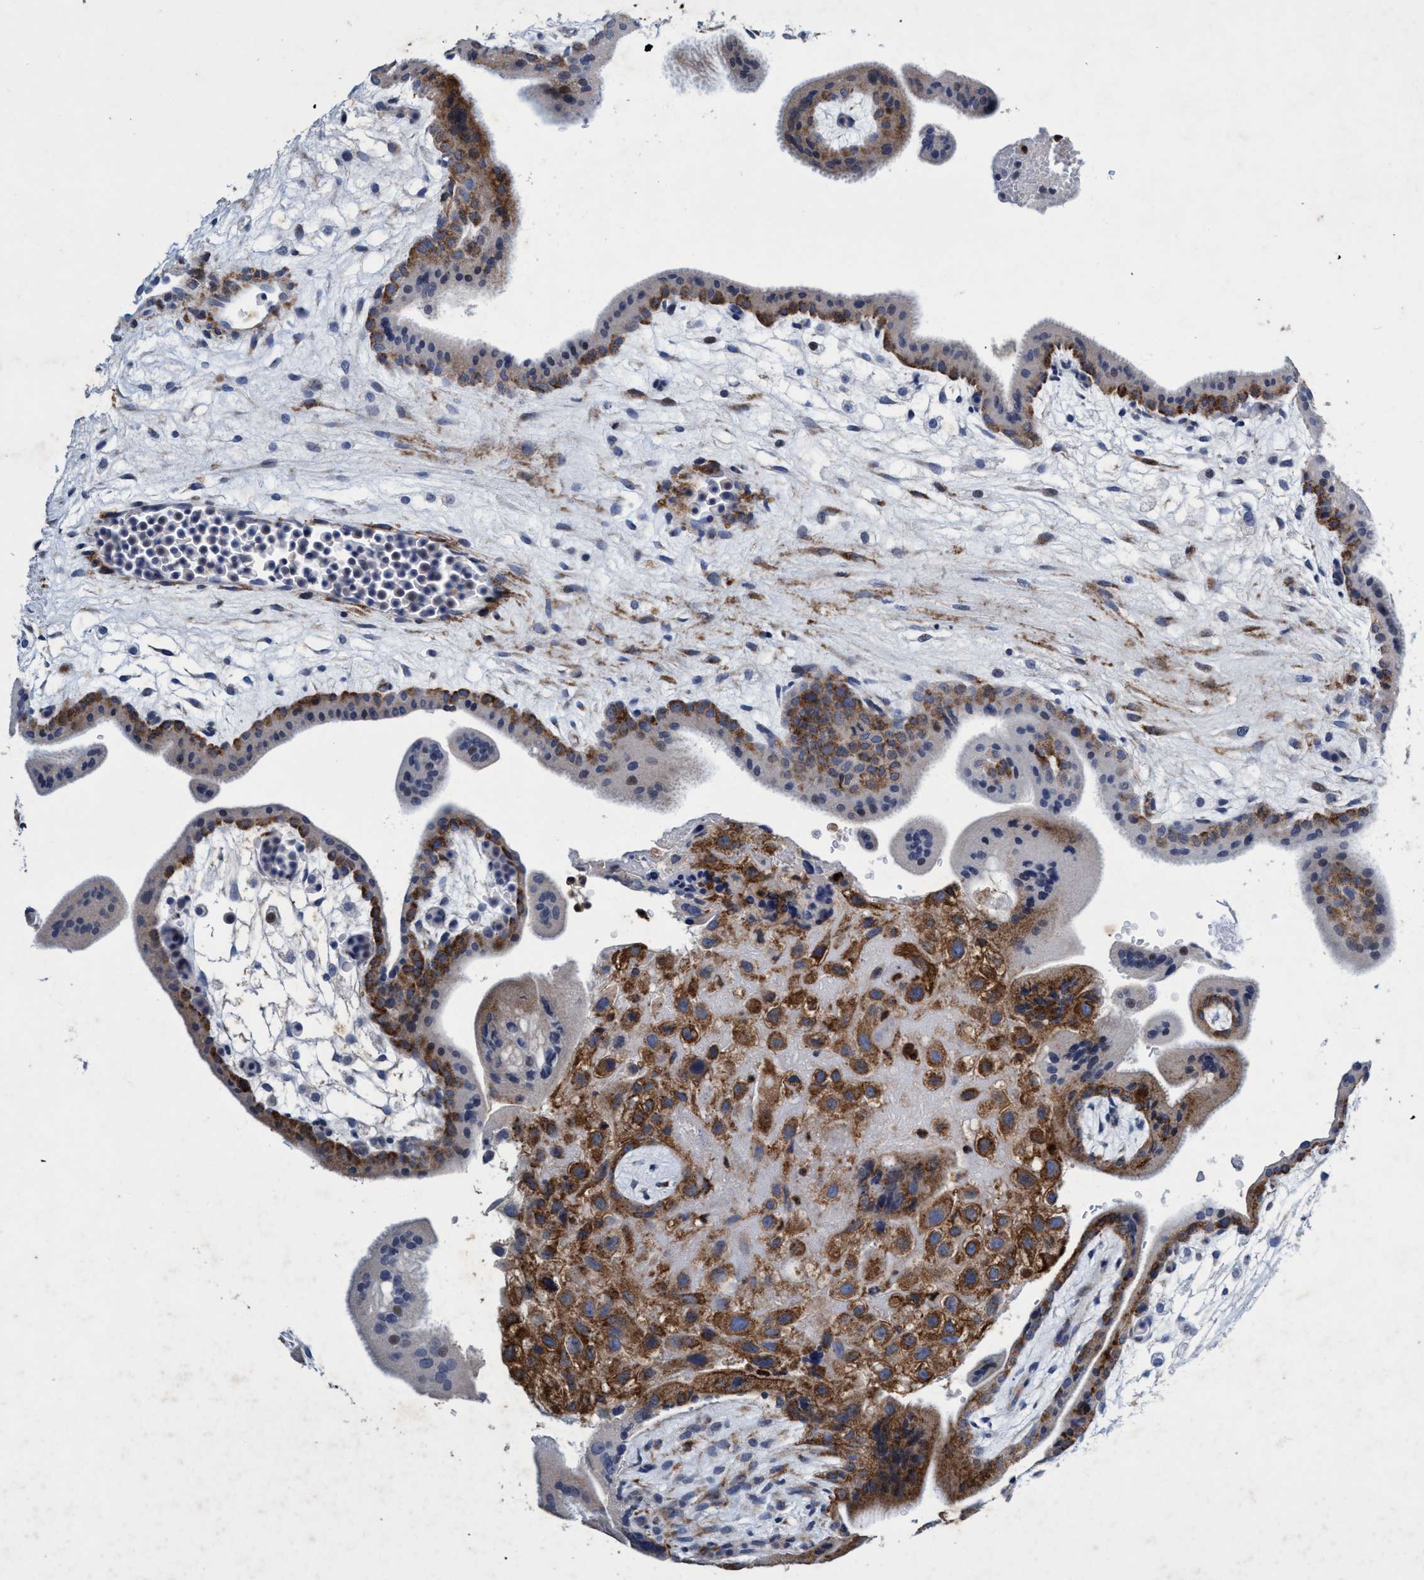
{"staining": {"intensity": "moderate", "quantity": ">75%", "location": "cytoplasmic/membranous"}, "tissue": "placenta", "cell_type": "Decidual cells", "image_type": "normal", "snomed": [{"axis": "morphology", "description": "Normal tissue, NOS"}, {"axis": "topography", "description": "Placenta"}], "caption": "IHC (DAB (3,3'-diaminobenzidine)) staining of unremarkable placenta displays moderate cytoplasmic/membranous protein positivity in about >75% of decidual cells.", "gene": "GRB14", "patient": {"sex": "female", "age": 35}}